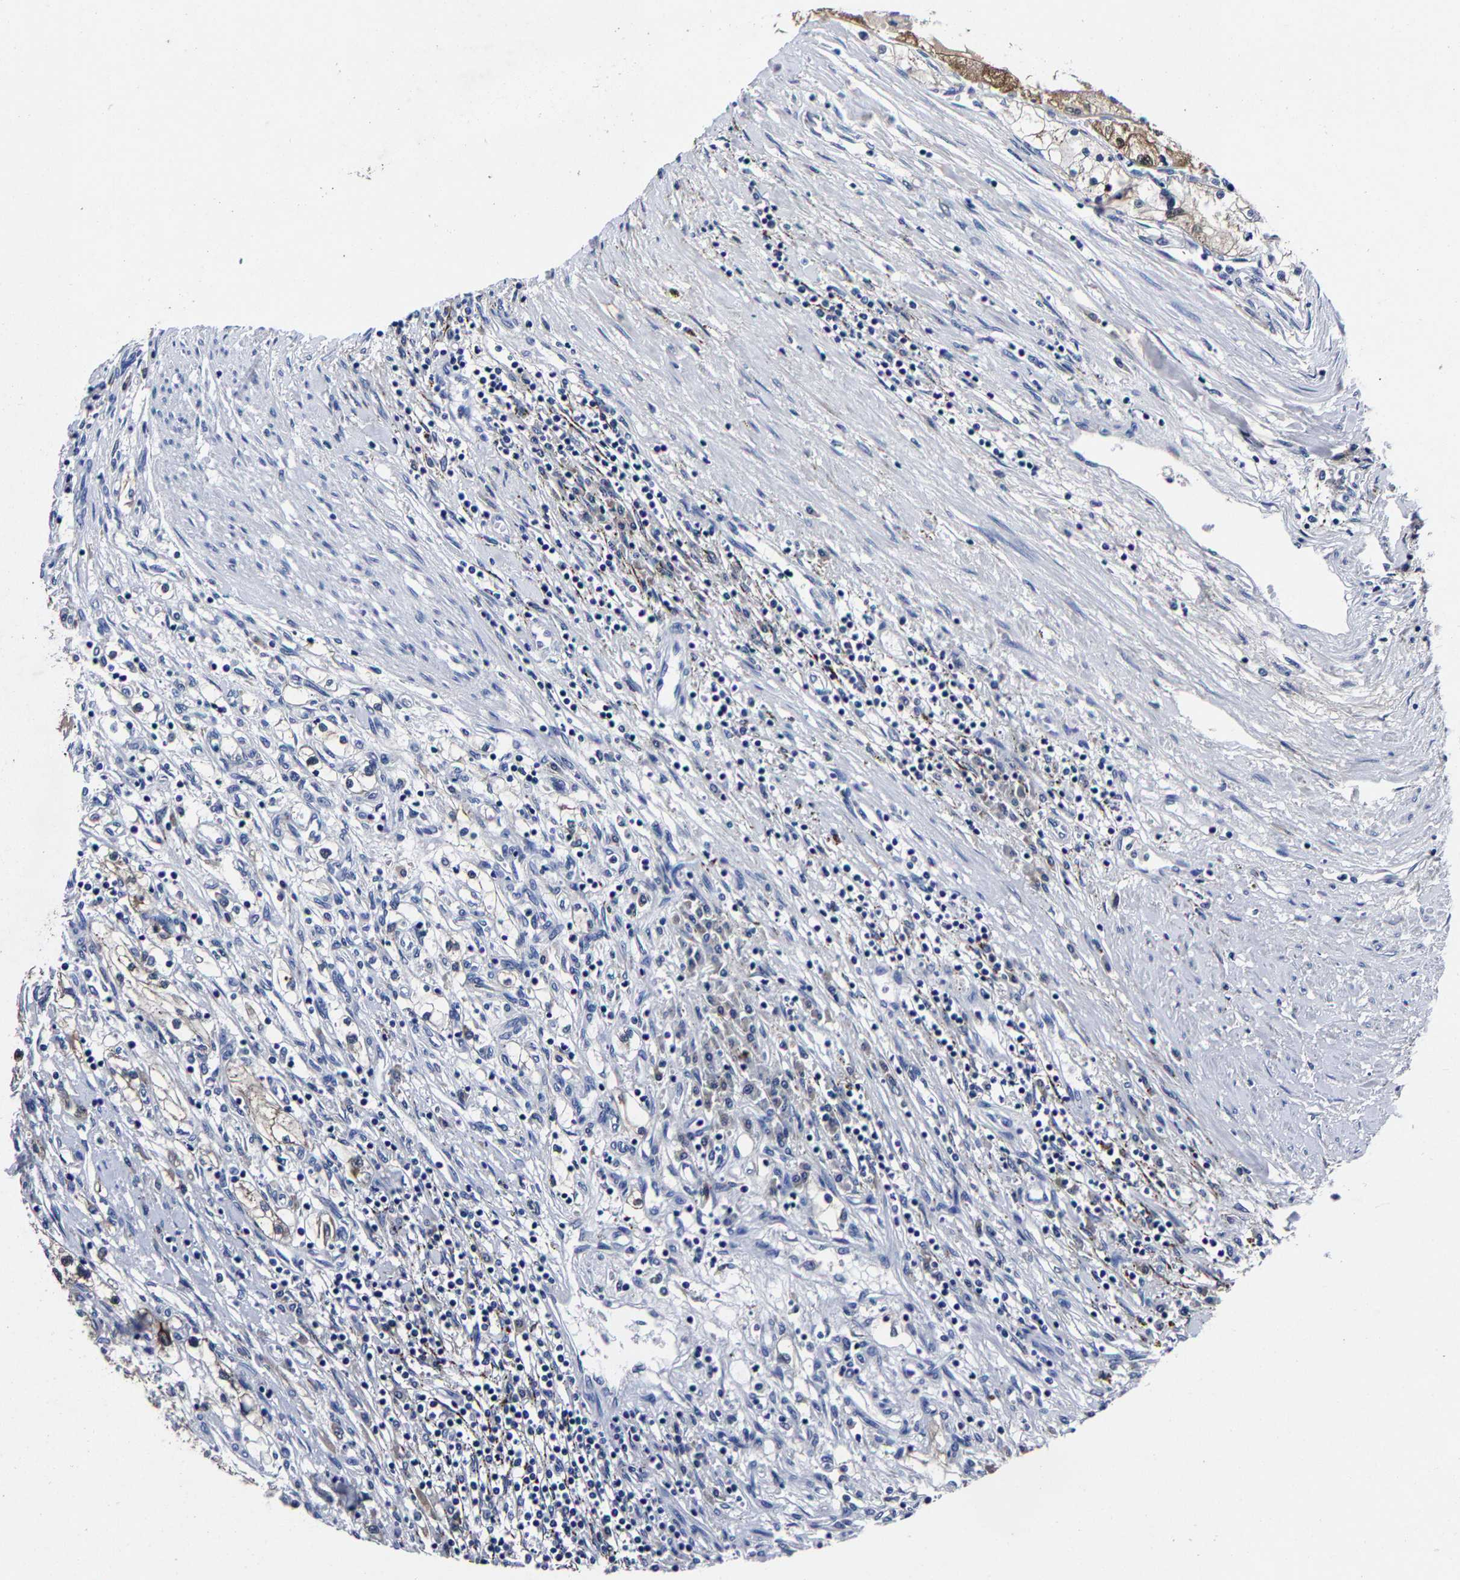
{"staining": {"intensity": "moderate", "quantity": "25%-75%", "location": "cytoplasmic/membranous"}, "tissue": "renal cancer", "cell_type": "Tumor cells", "image_type": "cancer", "snomed": [{"axis": "morphology", "description": "Adenocarcinoma, NOS"}, {"axis": "topography", "description": "Kidney"}], "caption": "Immunohistochemistry (IHC) image of neoplastic tissue: renal cancer (adenocarcinoma) stained using immunohistochemistry (IHC) exhibits medium levels of moderate protein expression localized specifically in the cytoplasmic/membranous of tumor cells, appearing as a cytoplasmic/membranous brown color.", "gene": "PSPH", "patient": {"sex": "male", "age": 68}}